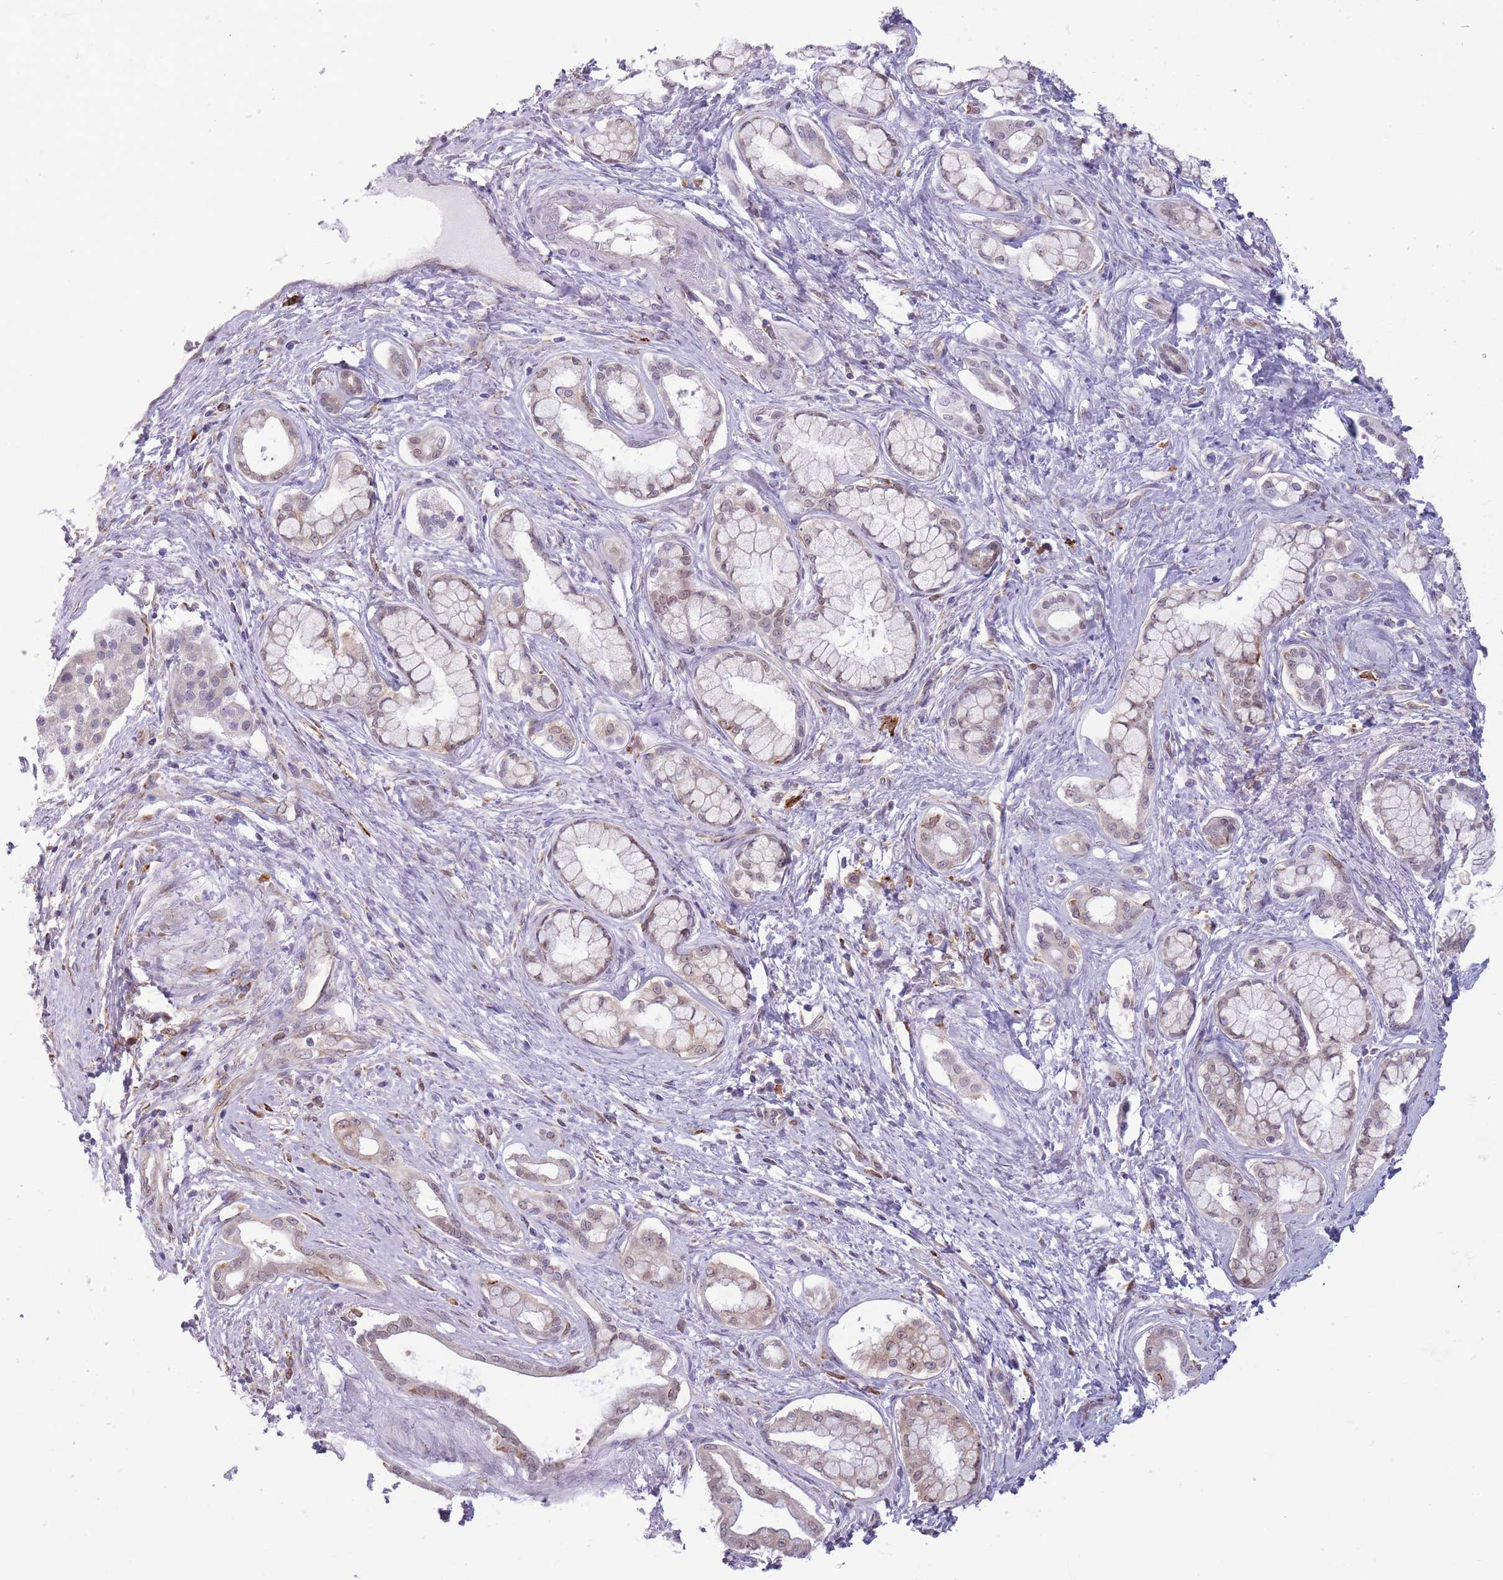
{"staining": {"intensity": "weak", "quantity": "25%-75%", "location": "cytoplasmic/membranous,nuclear"}, "tissue": "pancreatic cancer", "cell_type": "Tumor cells", "image_type": "cancer", "snomed": [{"axis": "morphology", "description": "Adenocarcinoma, NOS"}, {"axis": "topography", "description": "Pancreas"}], "caption": "A micrograph showing weak cytoplasmic/membranous and nuclear expression in approximately 25%-75% of tumor cells in pancreatic adenocarcinoma, as visualized by brown immunohistochemical staining.", "gene": "TMEM121", "patient": {"sex": "male", "age": 70}}